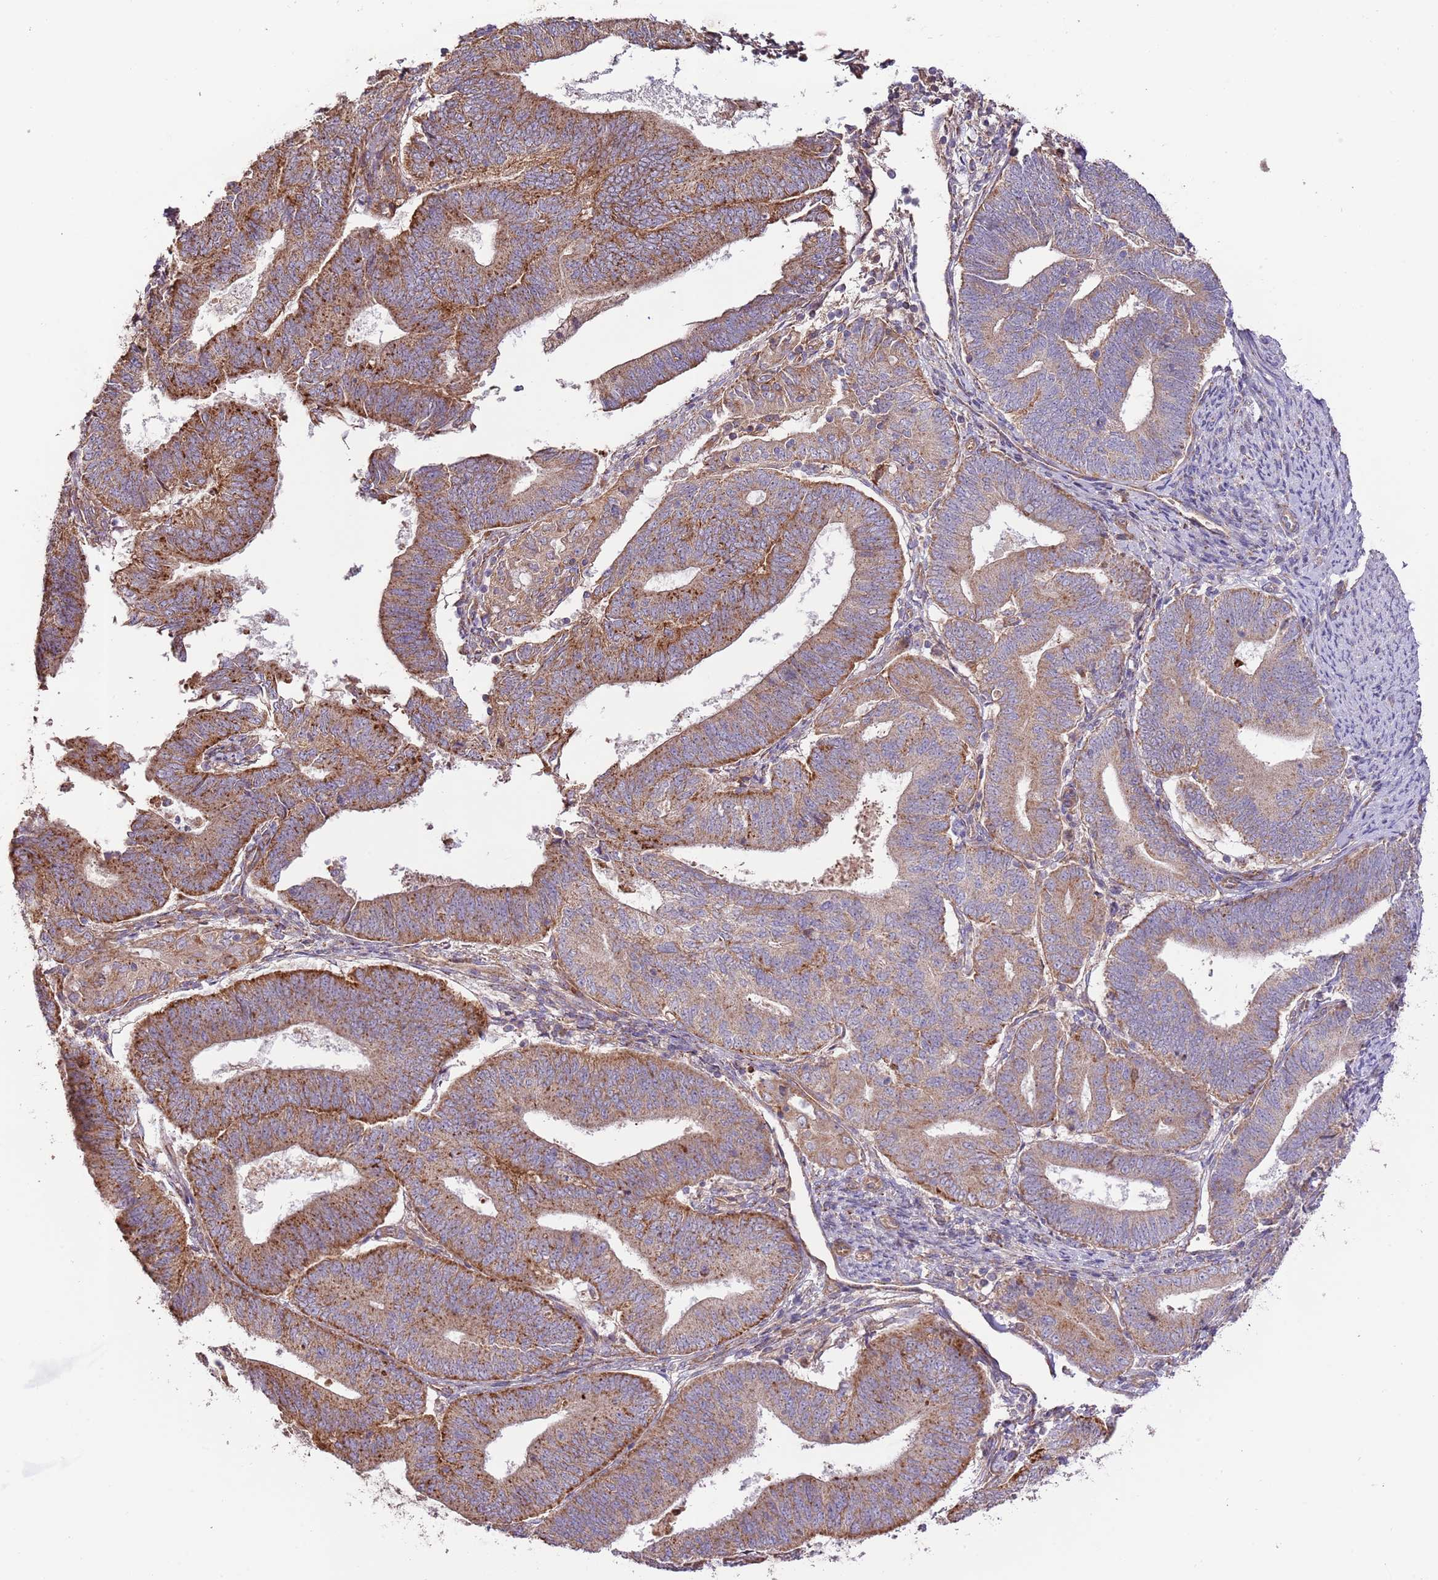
{"staining": {"intensity": "moderate", "quantity": ">75%", "location": "cytoplasmic/membranous"}, "tissue": "endometrial cancer", "cell_type": "Tumor cells", "image_type": "cancer", "snomed": [{"axis": "morphology", "description": "Adenocarcinoma, NOS"}, {"axis": "topography", "description": "Endometrium"}], "caption": "Immunohistochemistry photomicrograph of human adenocarcinoma (endometrial) stained for a protein (brown), which exhibits medium levels of moderate cytoplasmic/membranous expression in about >75% of tumor cells.", "gene": "DOCK6", "patient": {"sex": "female", "age": 70}}